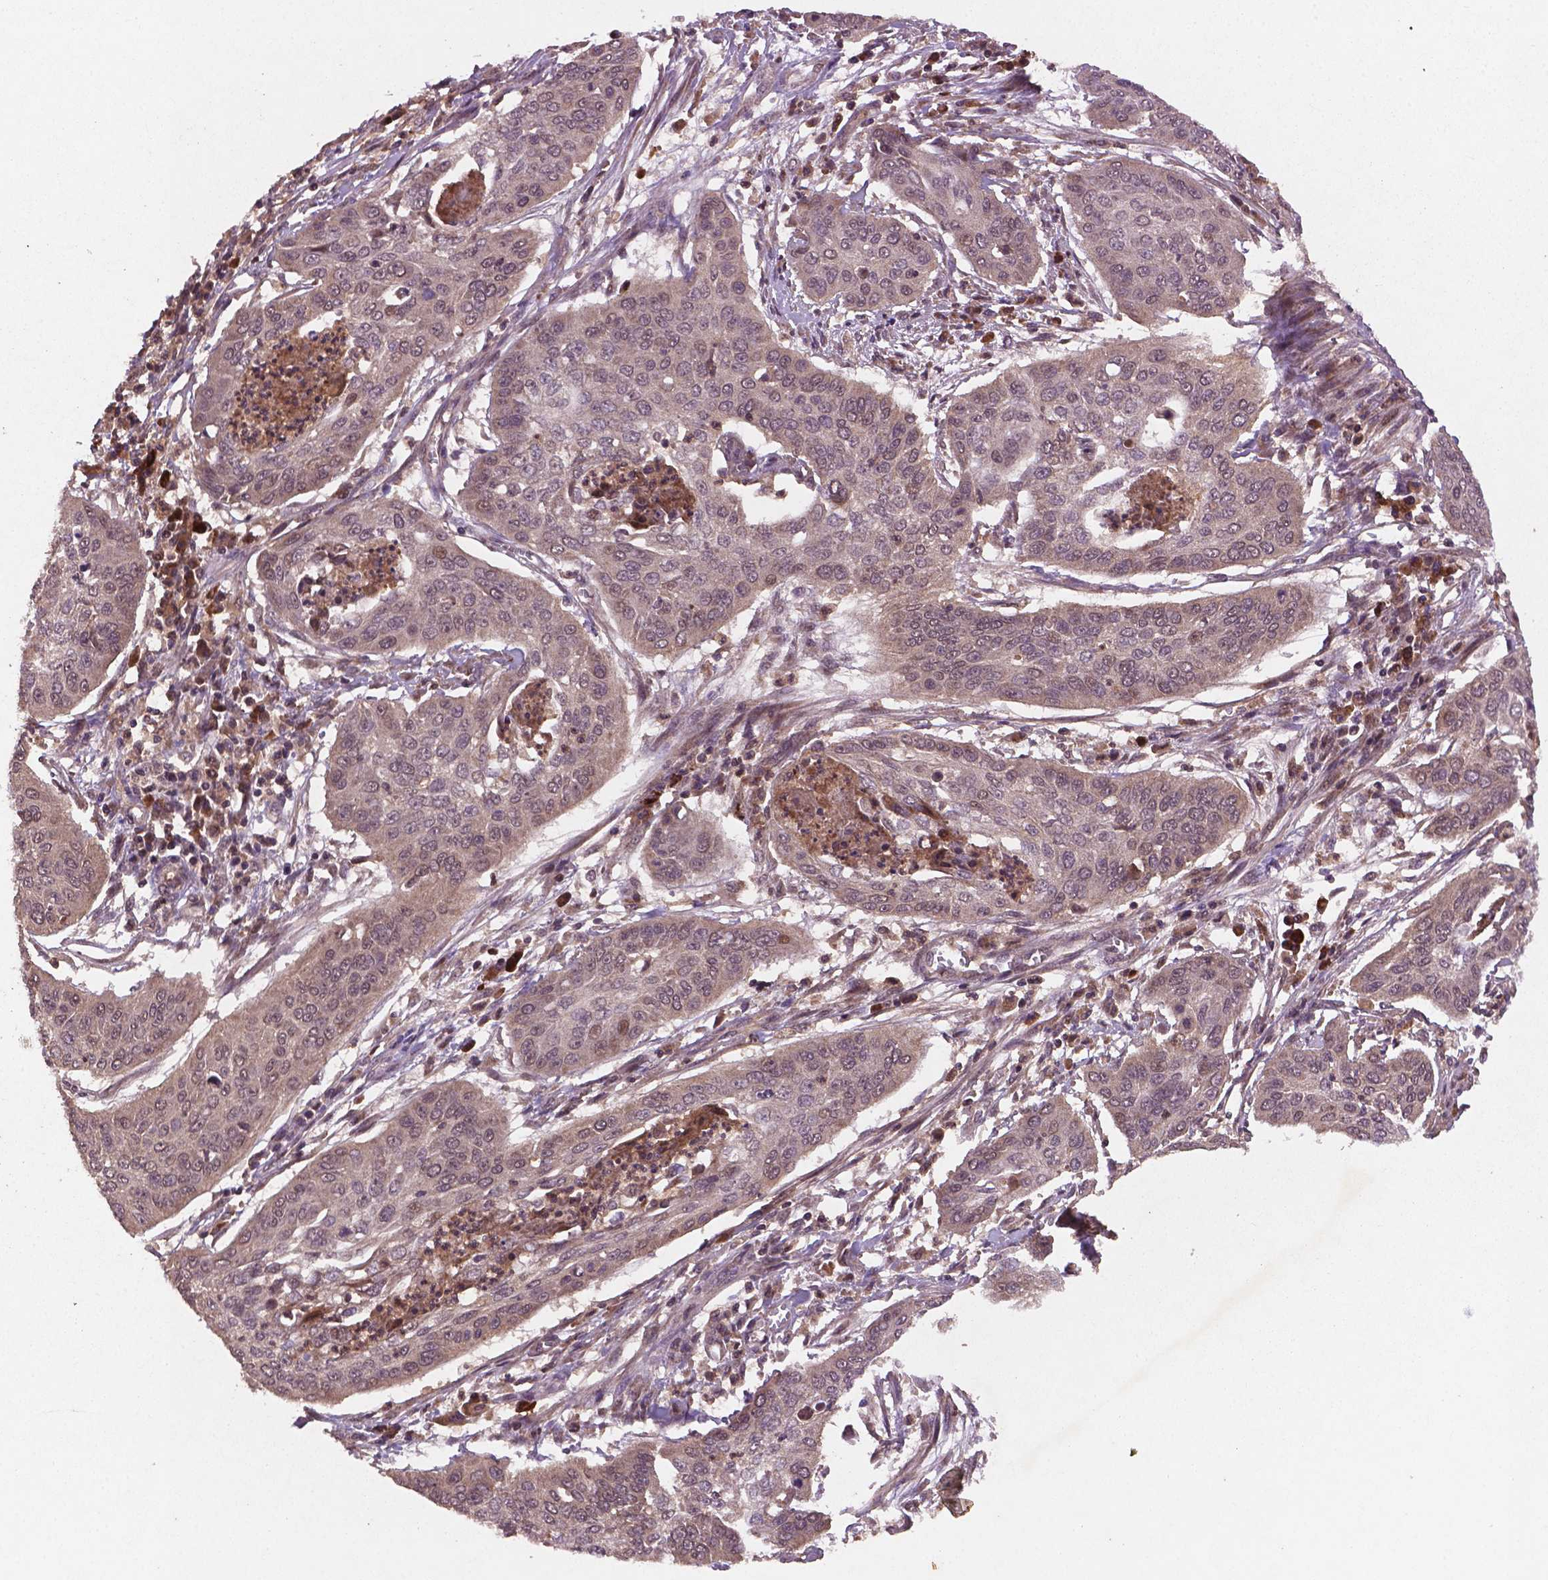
{"staining": {"intensity": "negative", "quantity": "none", "location": "none"}, "tissue": "cervical cancer", "cell_type": "Tumor cells", "image_type": "cancer", "snomed": [{"axis": "morphology", "description": "Squamous cell carcinoma, NOS"}, {"axis": "topography", "description": "Cervix"}], "caption": "IHC micrograph of human cervical squamous cell carcinoma stained for a protein (brown), which displays no positivity in tumor cells.", "gene": "NIPAL2", "patient": {"sex": "female", "age": 39}}